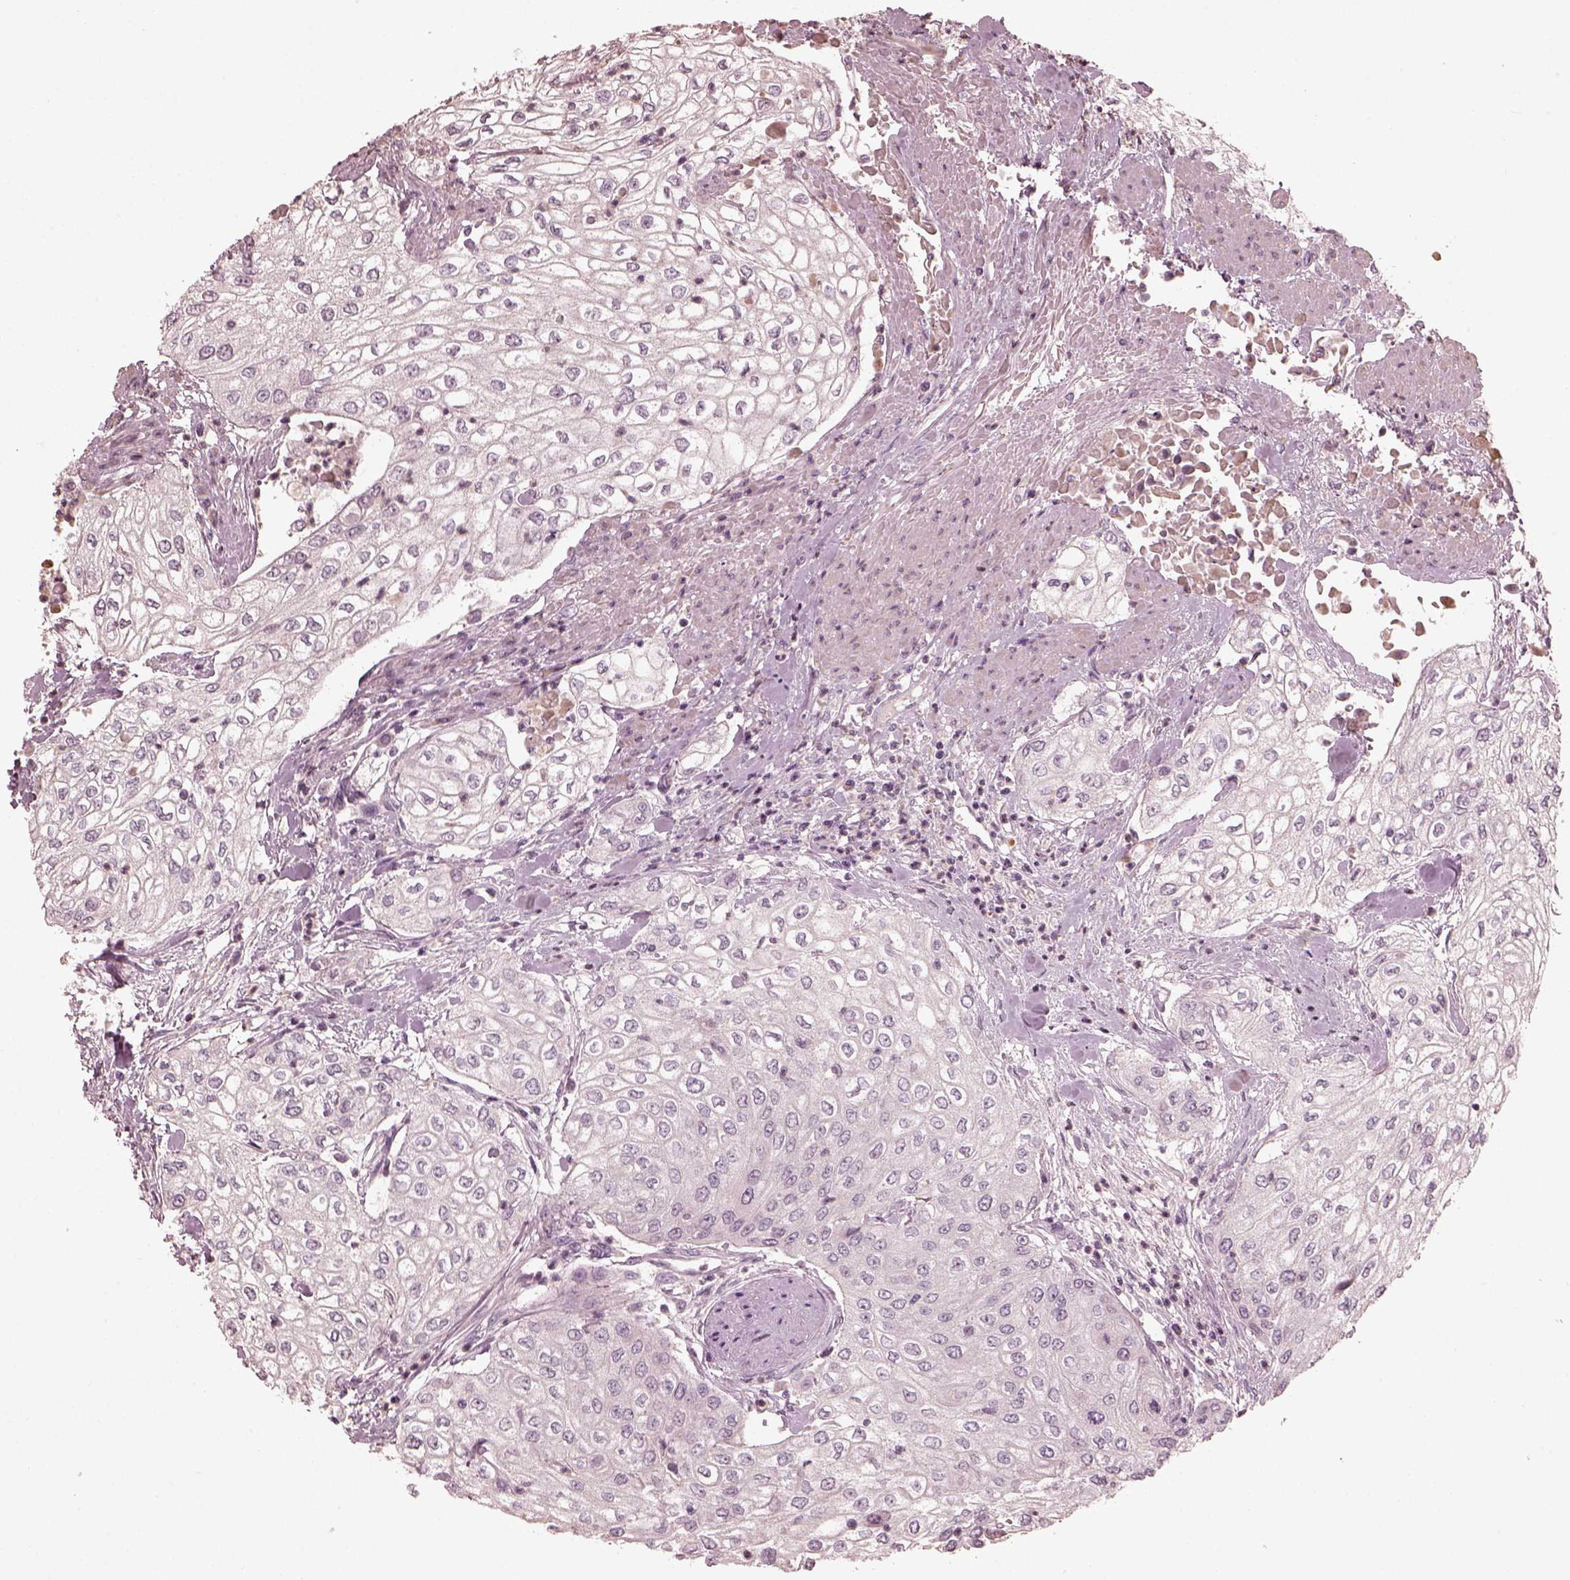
{"staining": {"intensity": "negative", "quantity": "none", "location": "none"}, "tissue": "urothelial cancer", "cell_type": "Tumor cells", "image_type": "cancer", "snomed": [{"axis": "morphology", "description": "Urothelial carcinoma, High grade"}, {"axis": "topography", "description": "Urinary bladder"}], "caption": "IHC histopathology image of neoplastic tissue: human urothelial carcinoma (high-grade) stained with DAB (3,3'-diaminobenzidine) exhibits no significant protein staining in tumor cells.", "gene": "OPTC", "patient": {"sex": "male", "age": 62}}